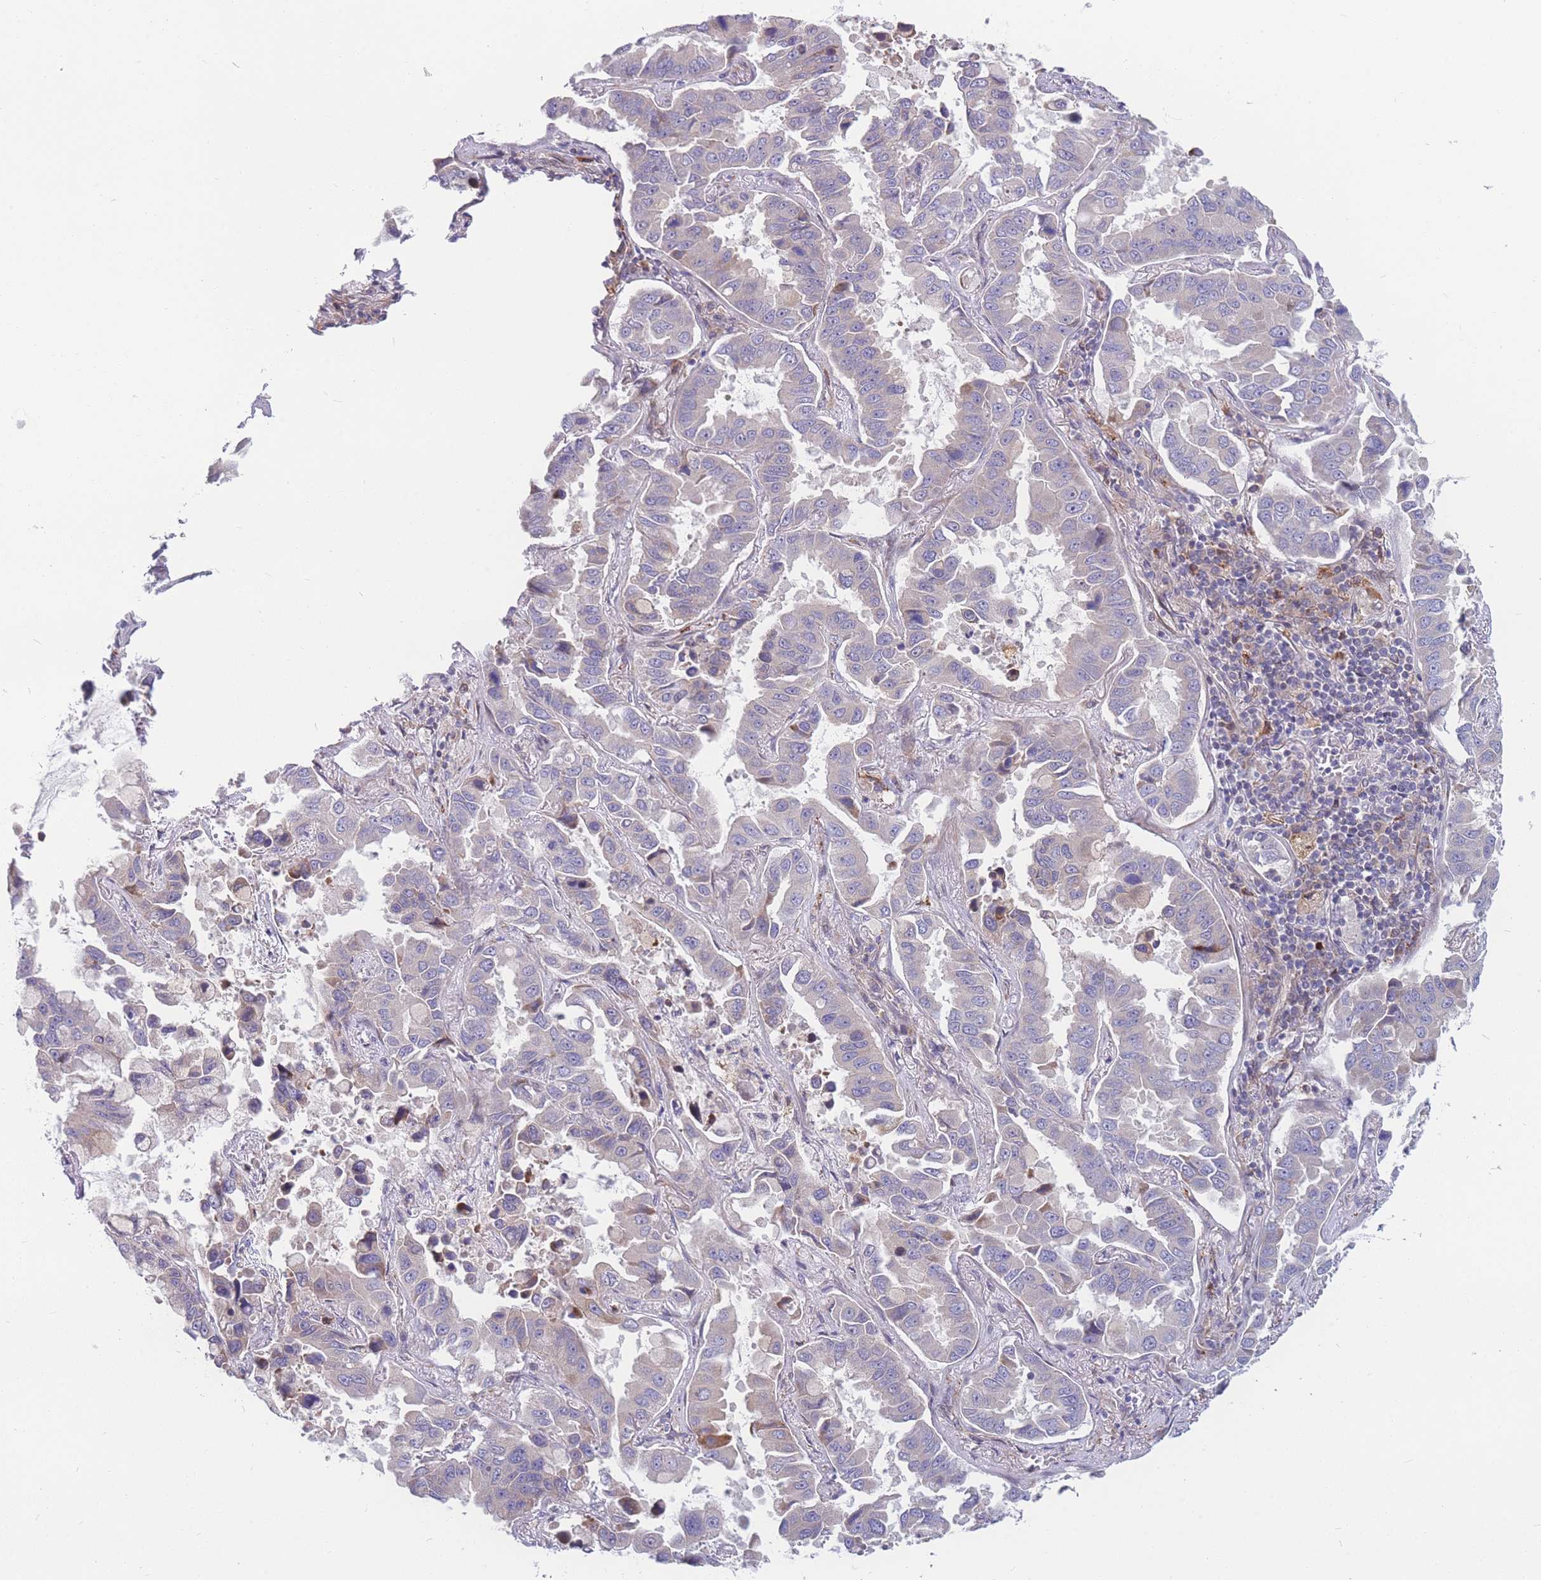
{"staining": {"intensity": "moderate", "quantity": "<25%", "location": "cytoplasmic/membranous"}, "tissue": "lung cancer", "cell_type": "Tumor cells", "image_type": "cancer", "snomed": [{"axis": "morphology", "description": "Adenocarcinoma, NOS"}, {"axis": "topography", "description": "Lung"}], "caption": "High-power microscopy captured an immunohistochemistry (IHC) image of lung adenocarcinoma, revealing moderate cytoplasmic/membranous positivity in about <25% of tumor cells. The staining was performed using DAB (3,3'-diaminobenzidine) to visualize the protein expression in brown, while the nuclei were stained in blue with hematoxylin (Magnification: 20x).", "gene": "TMEM131L", "patient": {"sex": "male", "age": 64}}